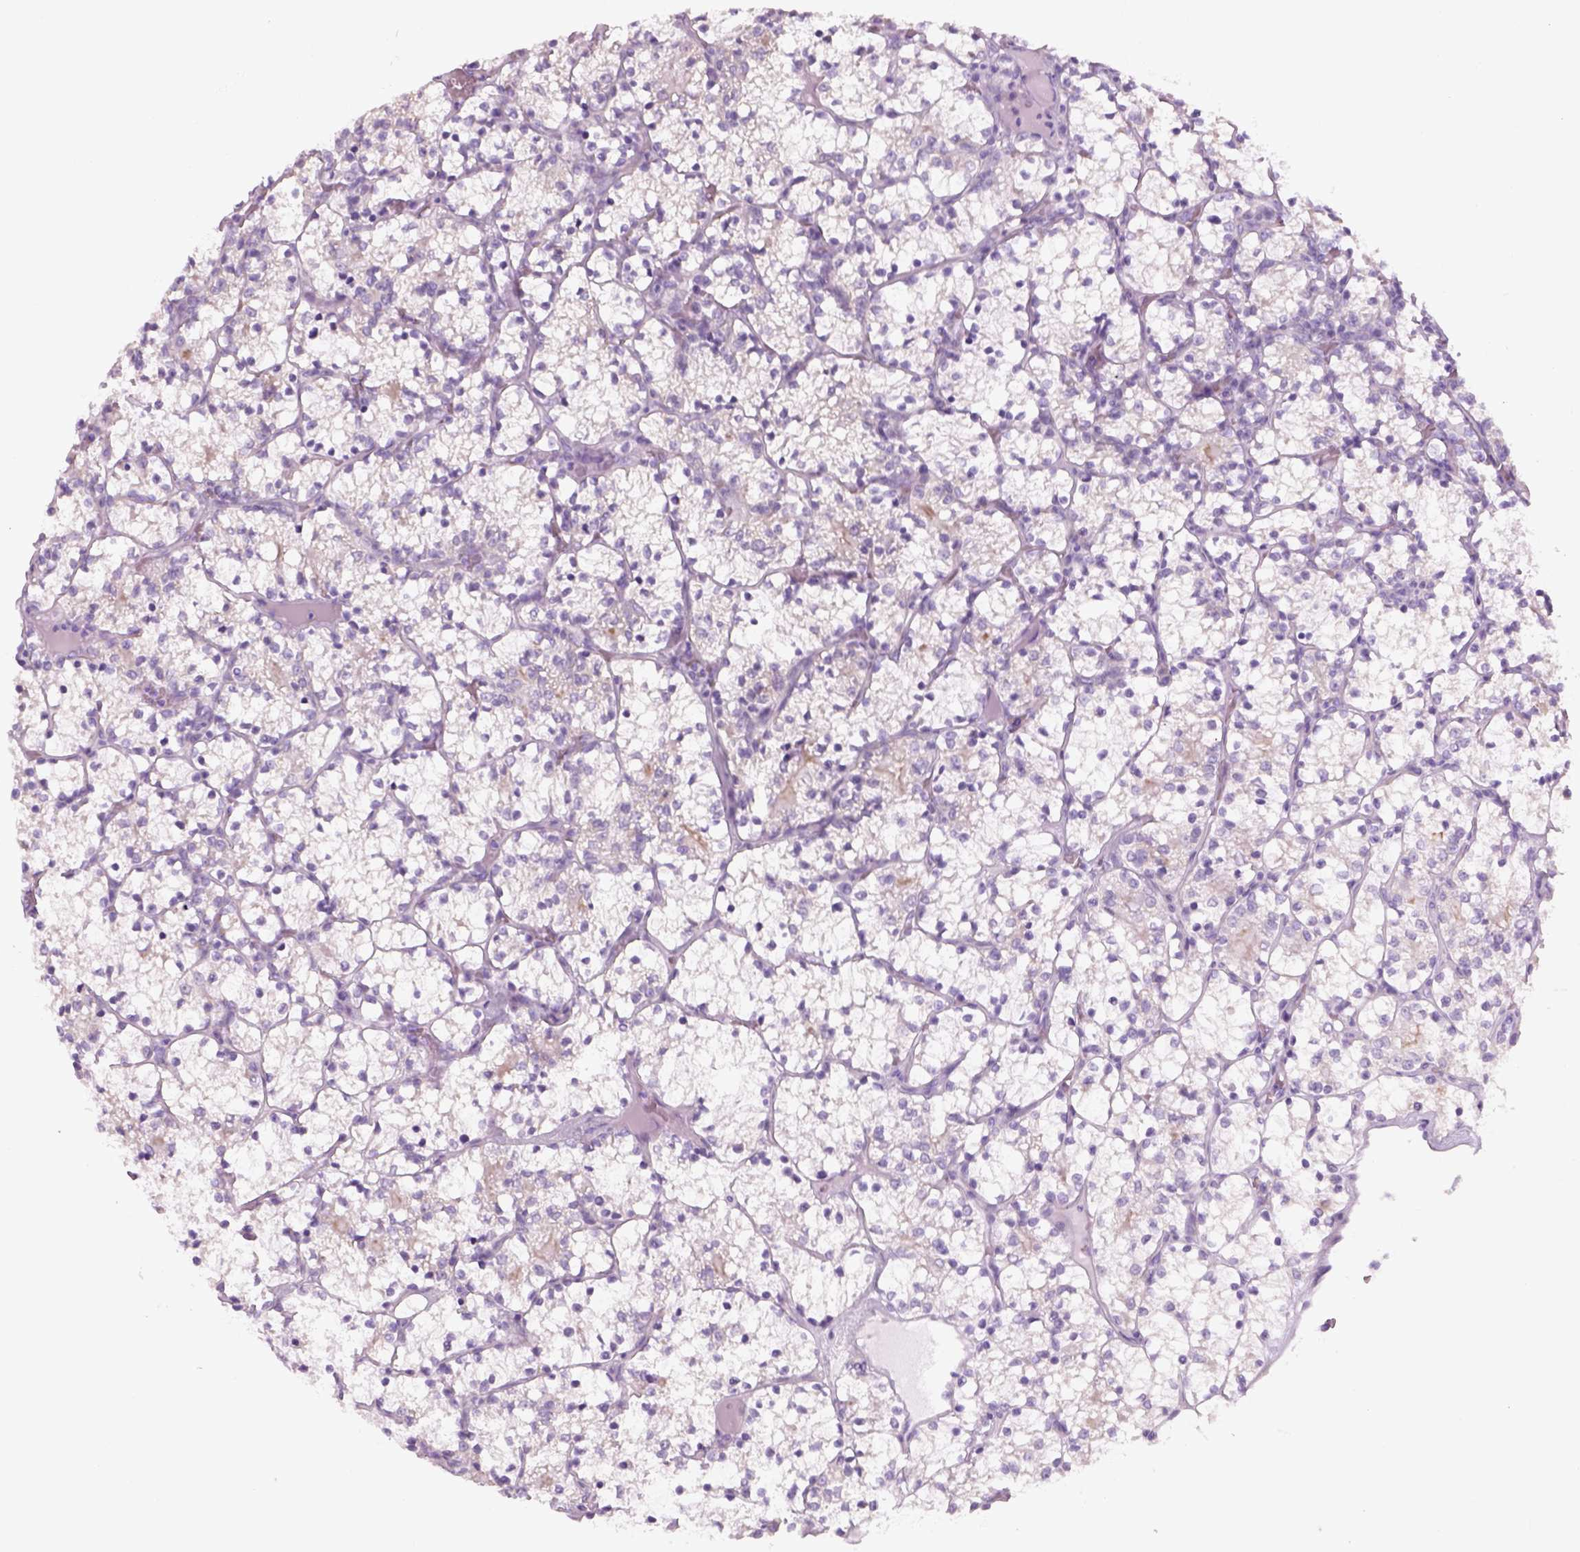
{"staining": {"intensity": "negative", "quantity": "none", "location": "none"}, "tissue": "renal cancer", "cell_type": "Tumor cells", "image_type": "cancer", "snomed": [{"axis": "morphology", "description": "Adenocarcinoma, NOS"}, {"axis": "topography", "description": "Kidney"}], "caption": "Immunohistochemistry (IHC) histopathology image of neoplastic tissue: renal cancer (adenocarcinoma) stained with DAB demonstrates no significant protein positivity in tumor cells.", "gene": "SLC12A5", "patient": {"sex": "female", "age": 69}}